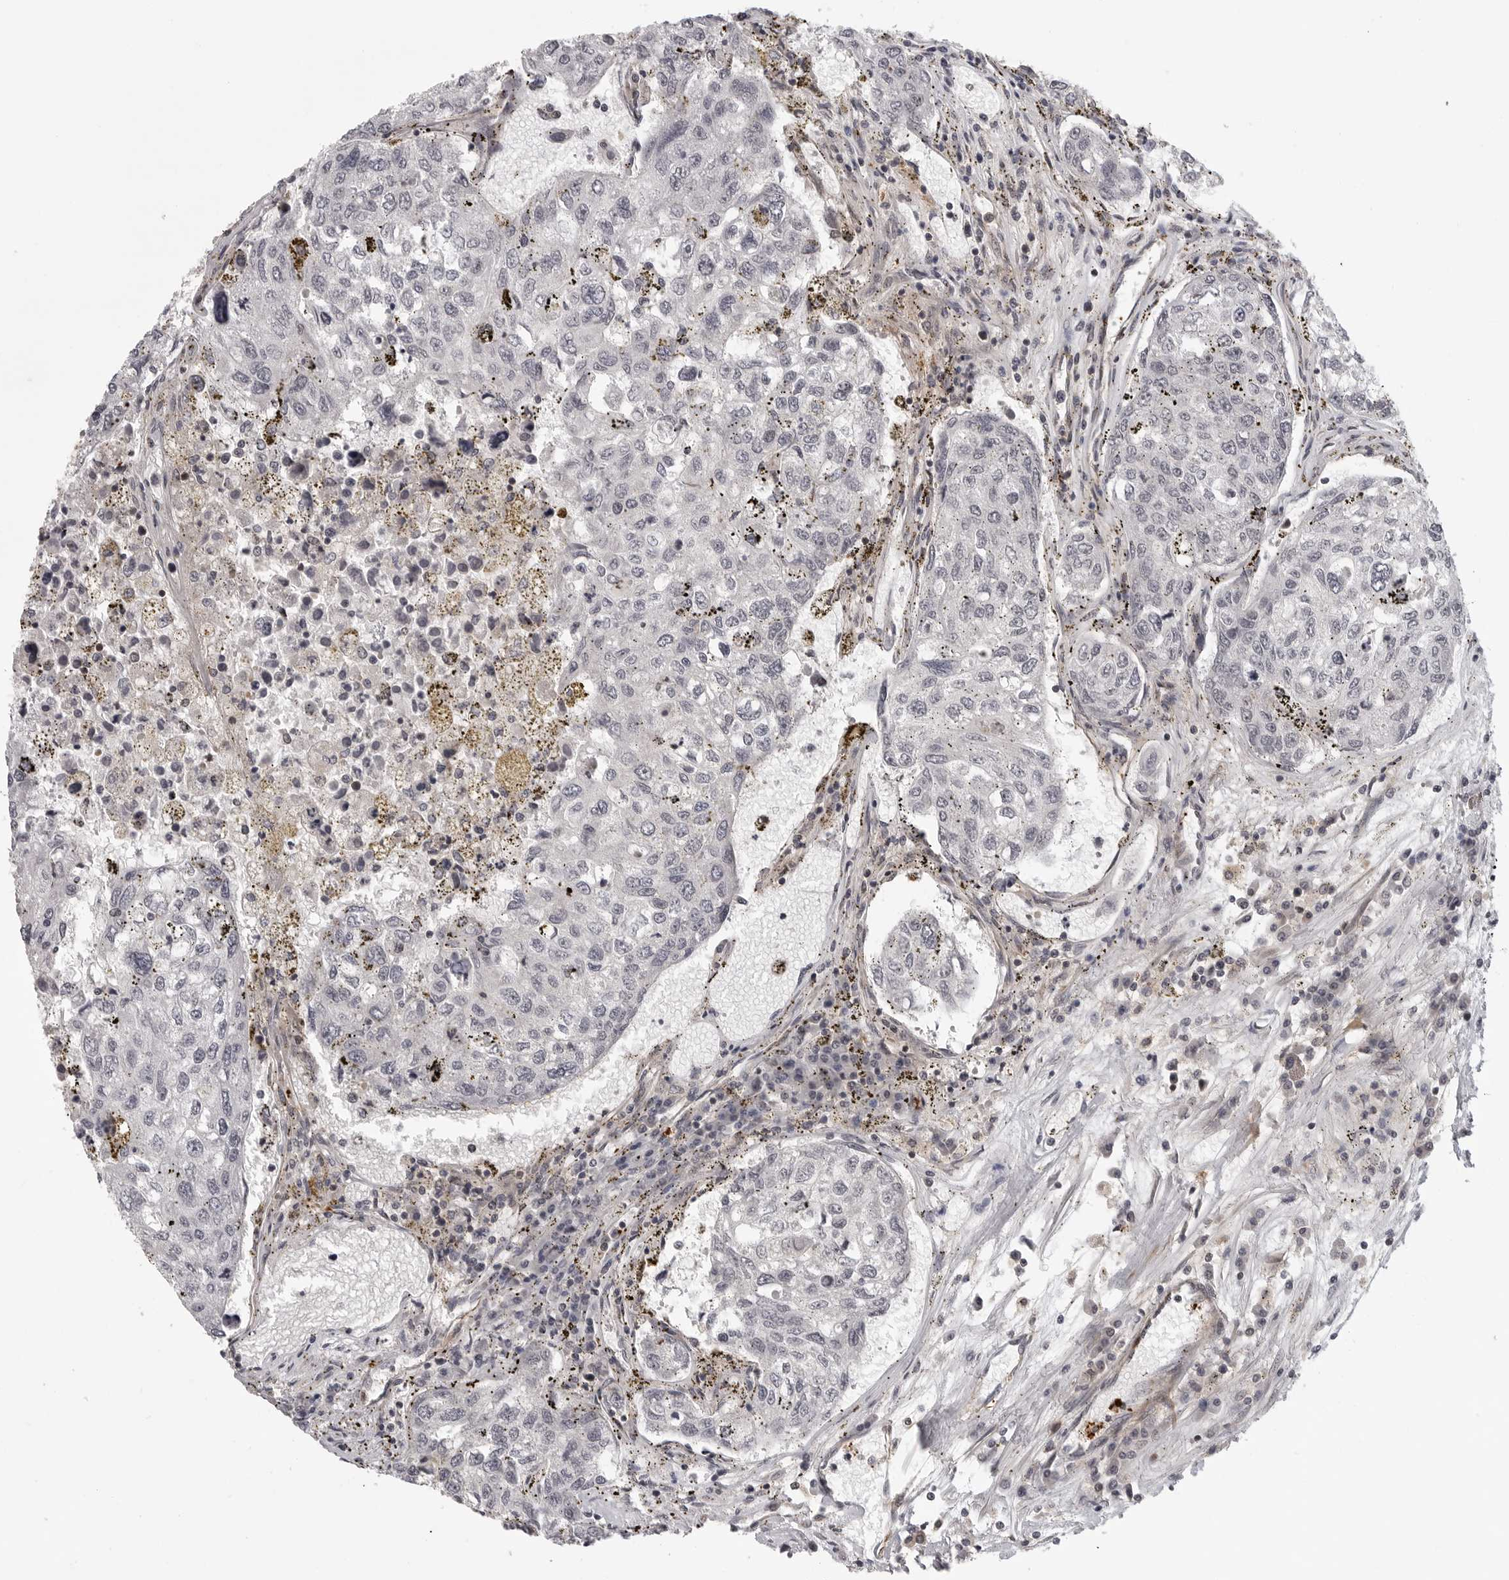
{"staining": {"intensity": "negative", "quantity": "none", "location": "none"}, "tissue": "urothelial cancer", "cell_type": "Tumor cells", "image_type": "cancer", "snomed": [{"axis": "morphology", "description": "Urothelial carcinoma, High grade"}, {"axis": "topography", "description": "Lymph node"}, {"axis": "topography", "description": "Urinary bladder"}], "caption": "Immunohistochemistry (IHC) image of urothelial cancer stained for a protein (brown), which reveals no positivity in tumor cells.", "gene": "TUT4", "patient": {"sex": "male", "age": 51}}